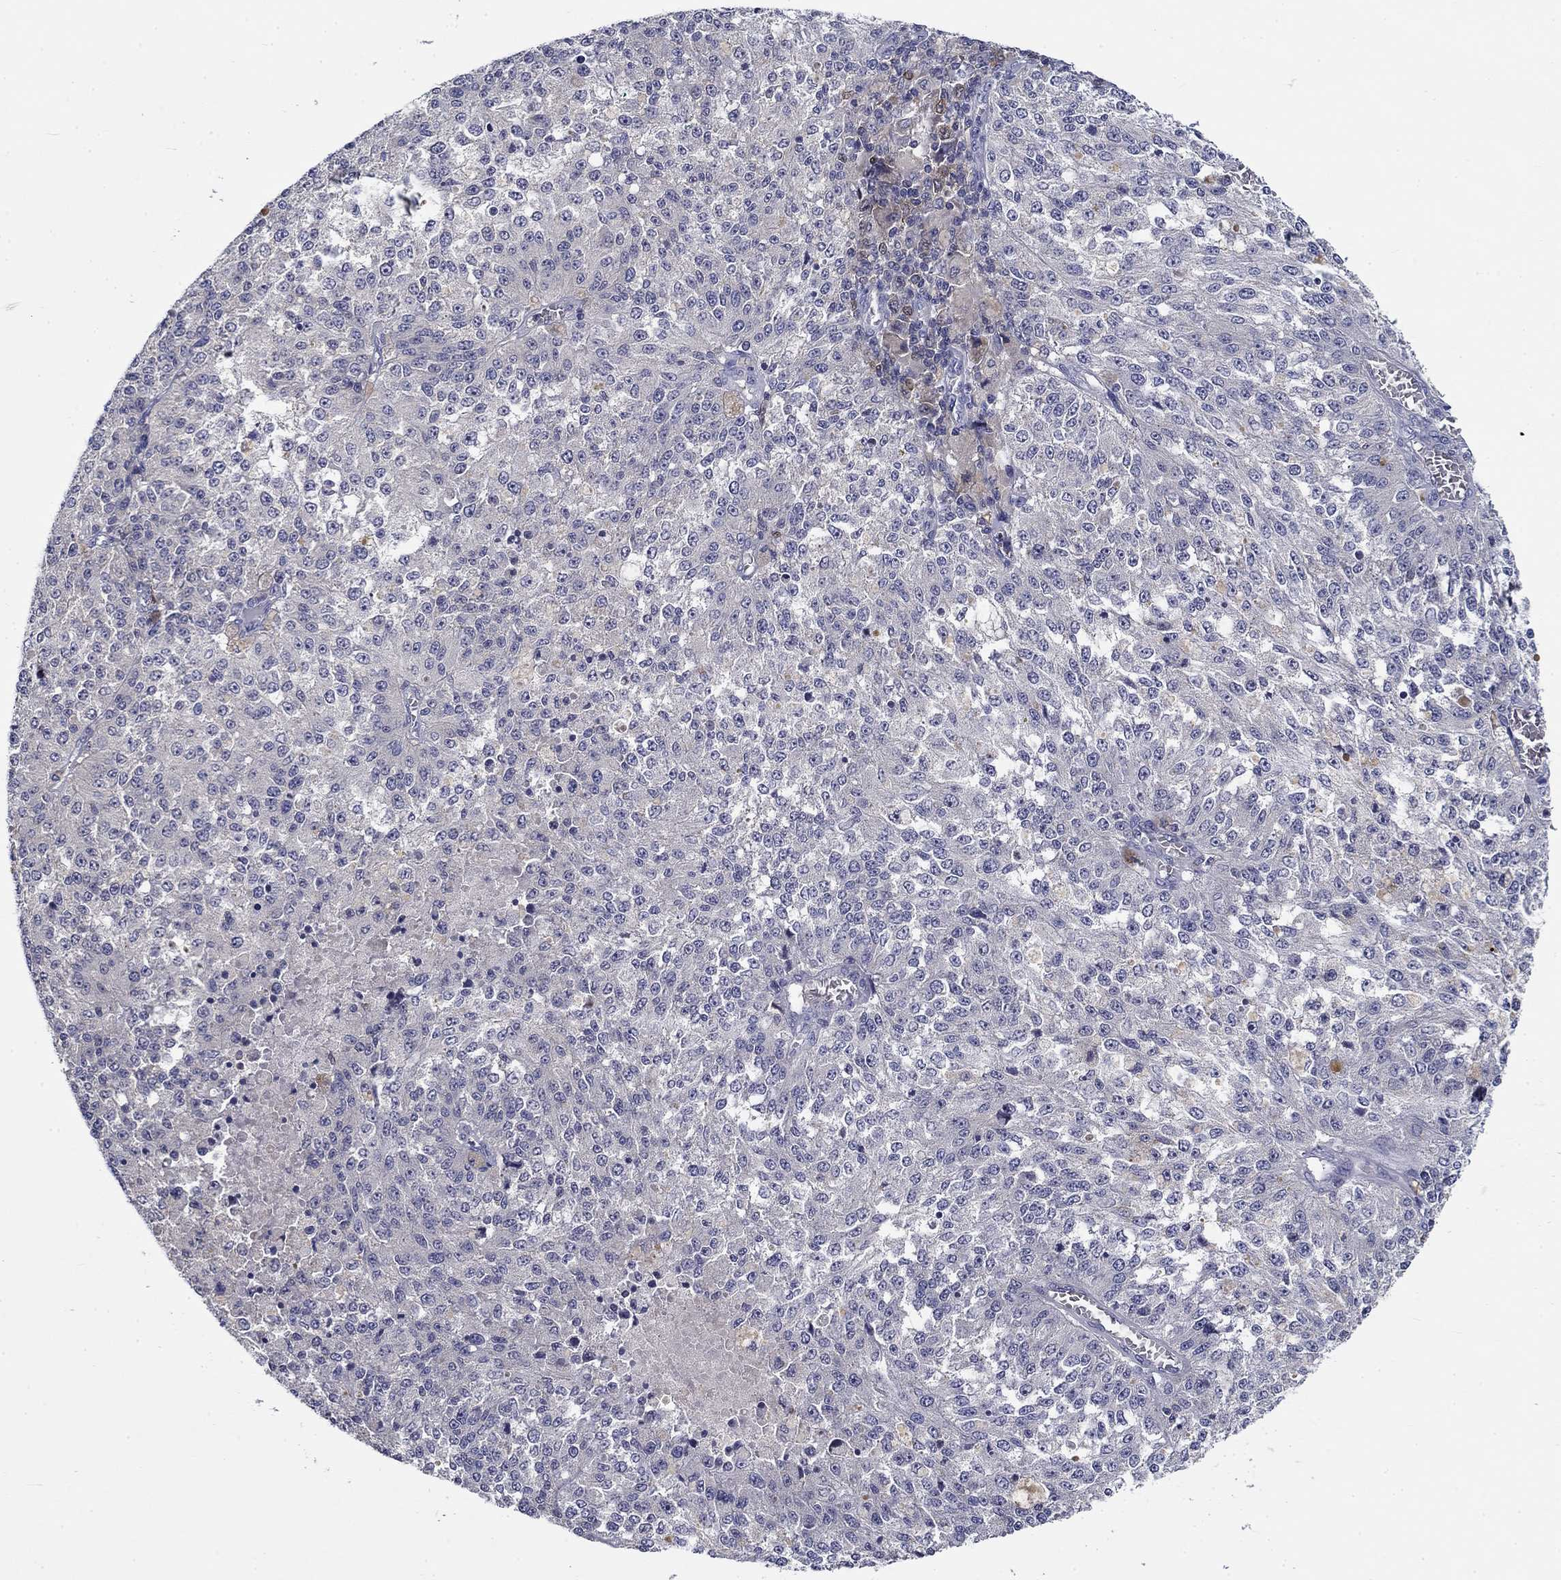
{"staining": {"intensity": "negative", "quantity": "none", "location": "none"}, "tissue": "melanoma", "cell_type": "Tumor cells", "image_type": "cancer", "snomed": [{"axis": "morphology", "description": "Malignant melanoma, Metastatic site"}, {"axis": "topography", "description": "Lymph node"}], "caption": "DAB (3,3'-diaminobenzidine) immunohistochemical staining of melanoma shows no significant positivity in tumor cells.", "gene": "POU2F2", "patient": {"sex": "female", "age": 64}}